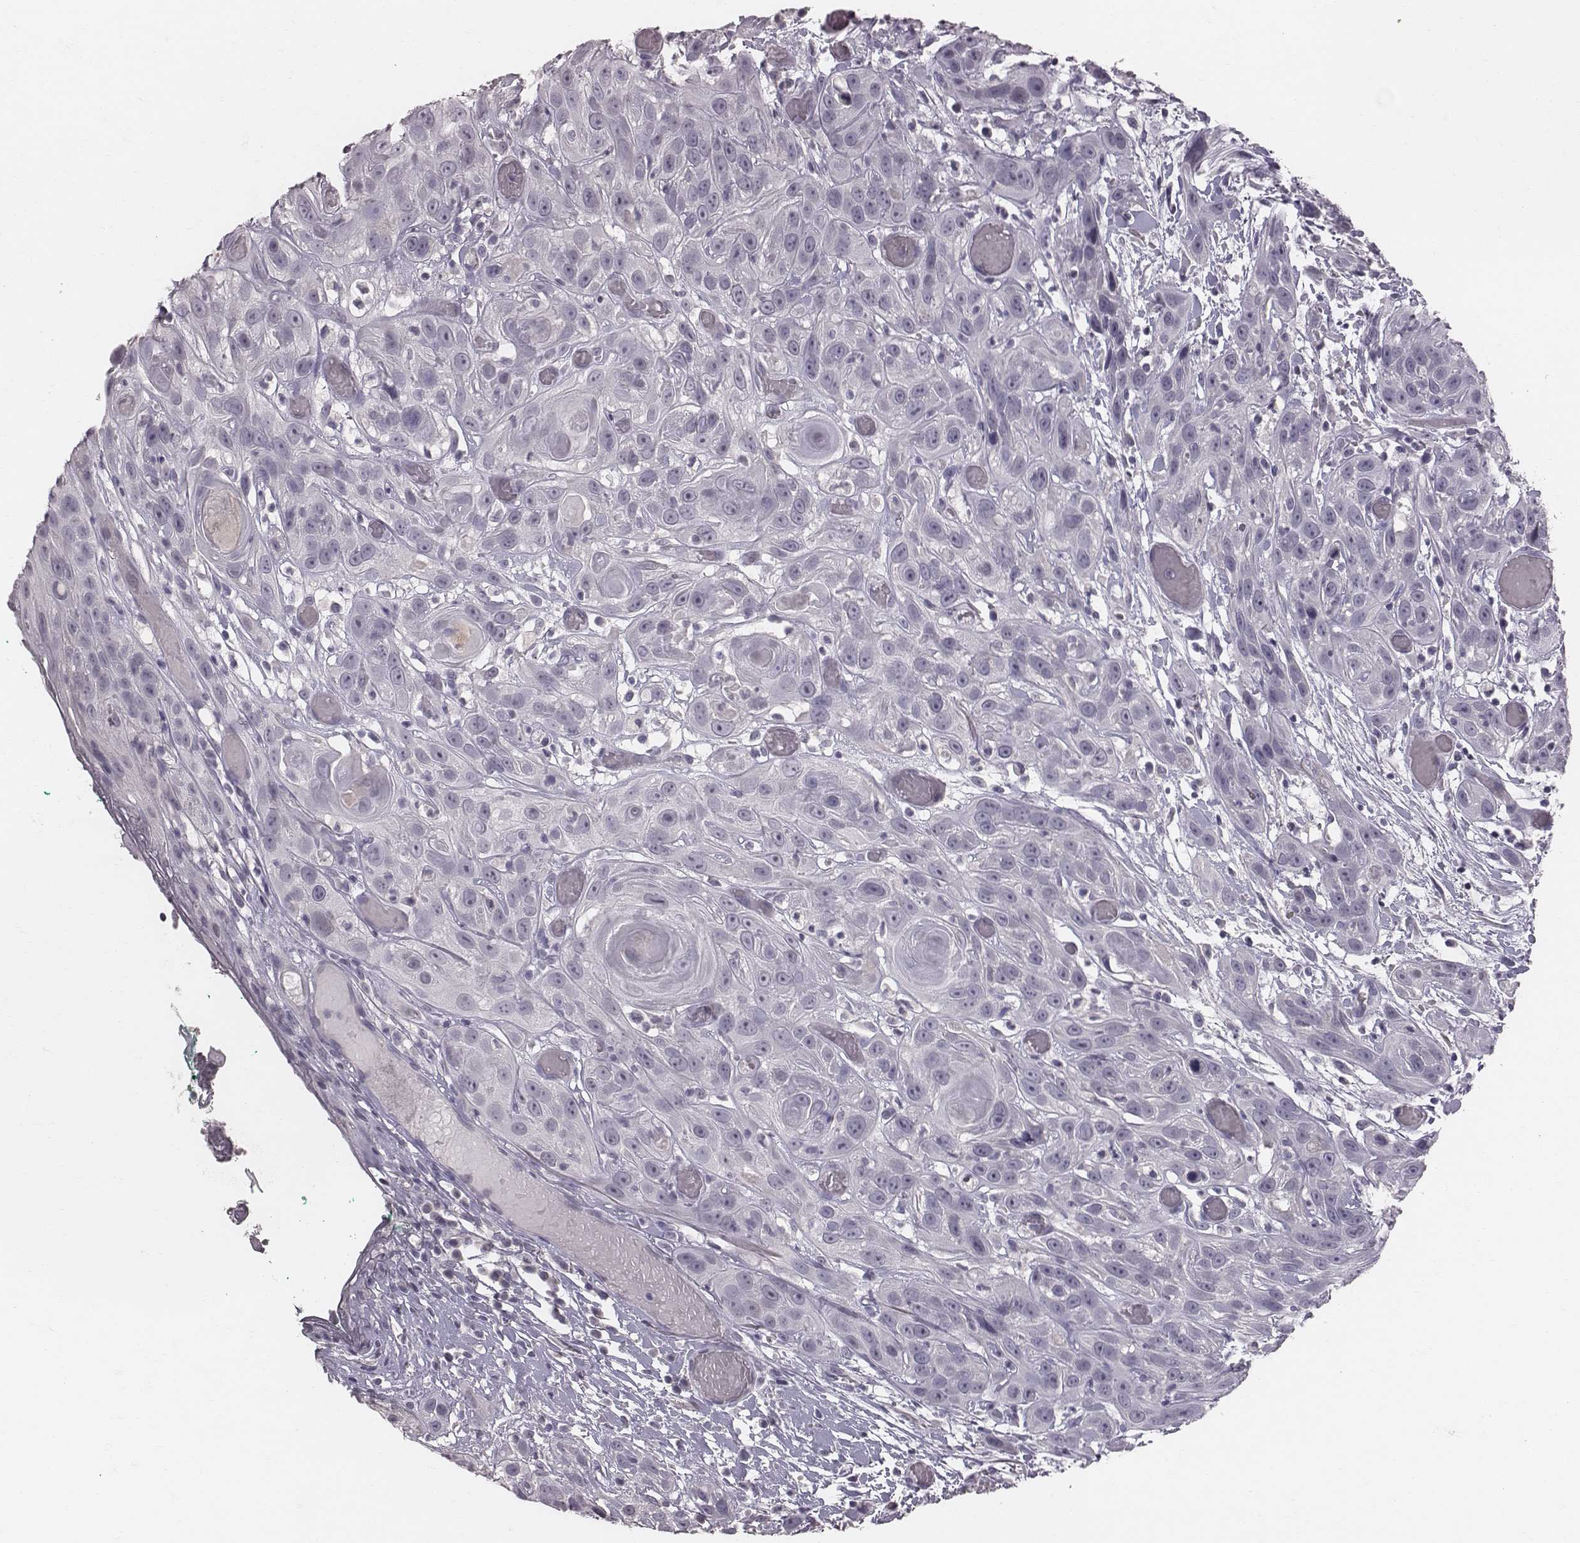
{"staining": {"intensity": "negative", "quantity": "none", "location": "none"}, "tissue": "head and neck cancer", "cell_type": "Tumor cells", "image_type": "cancer", "snomed": [{"axis": "morphology", "description": "Normal tissue, NOS"}, {"axis": "morphology", "description": "Squamous cell carcinoma, NOS"}, {"axis": "topography", "description": "Oral tissue"}, {"axis": "topography", "description": "Salivary gland"}, {"axis": "topography", "description": "Head-Neck"}], "caption": "This is a histopathology image of IHC staining of head and neck cancer (squamous cell carcinoma), which shows no staining in tumor cells. (Stains: DAB (3,3'-diaminobenzidine) immunohistochemistry (IHC) with hematoxylin counter stain, Microscopy: brightfield microscopy at high magnification).", "gene": "CFTR", "patient": {"sex": "female", "age": 62}}